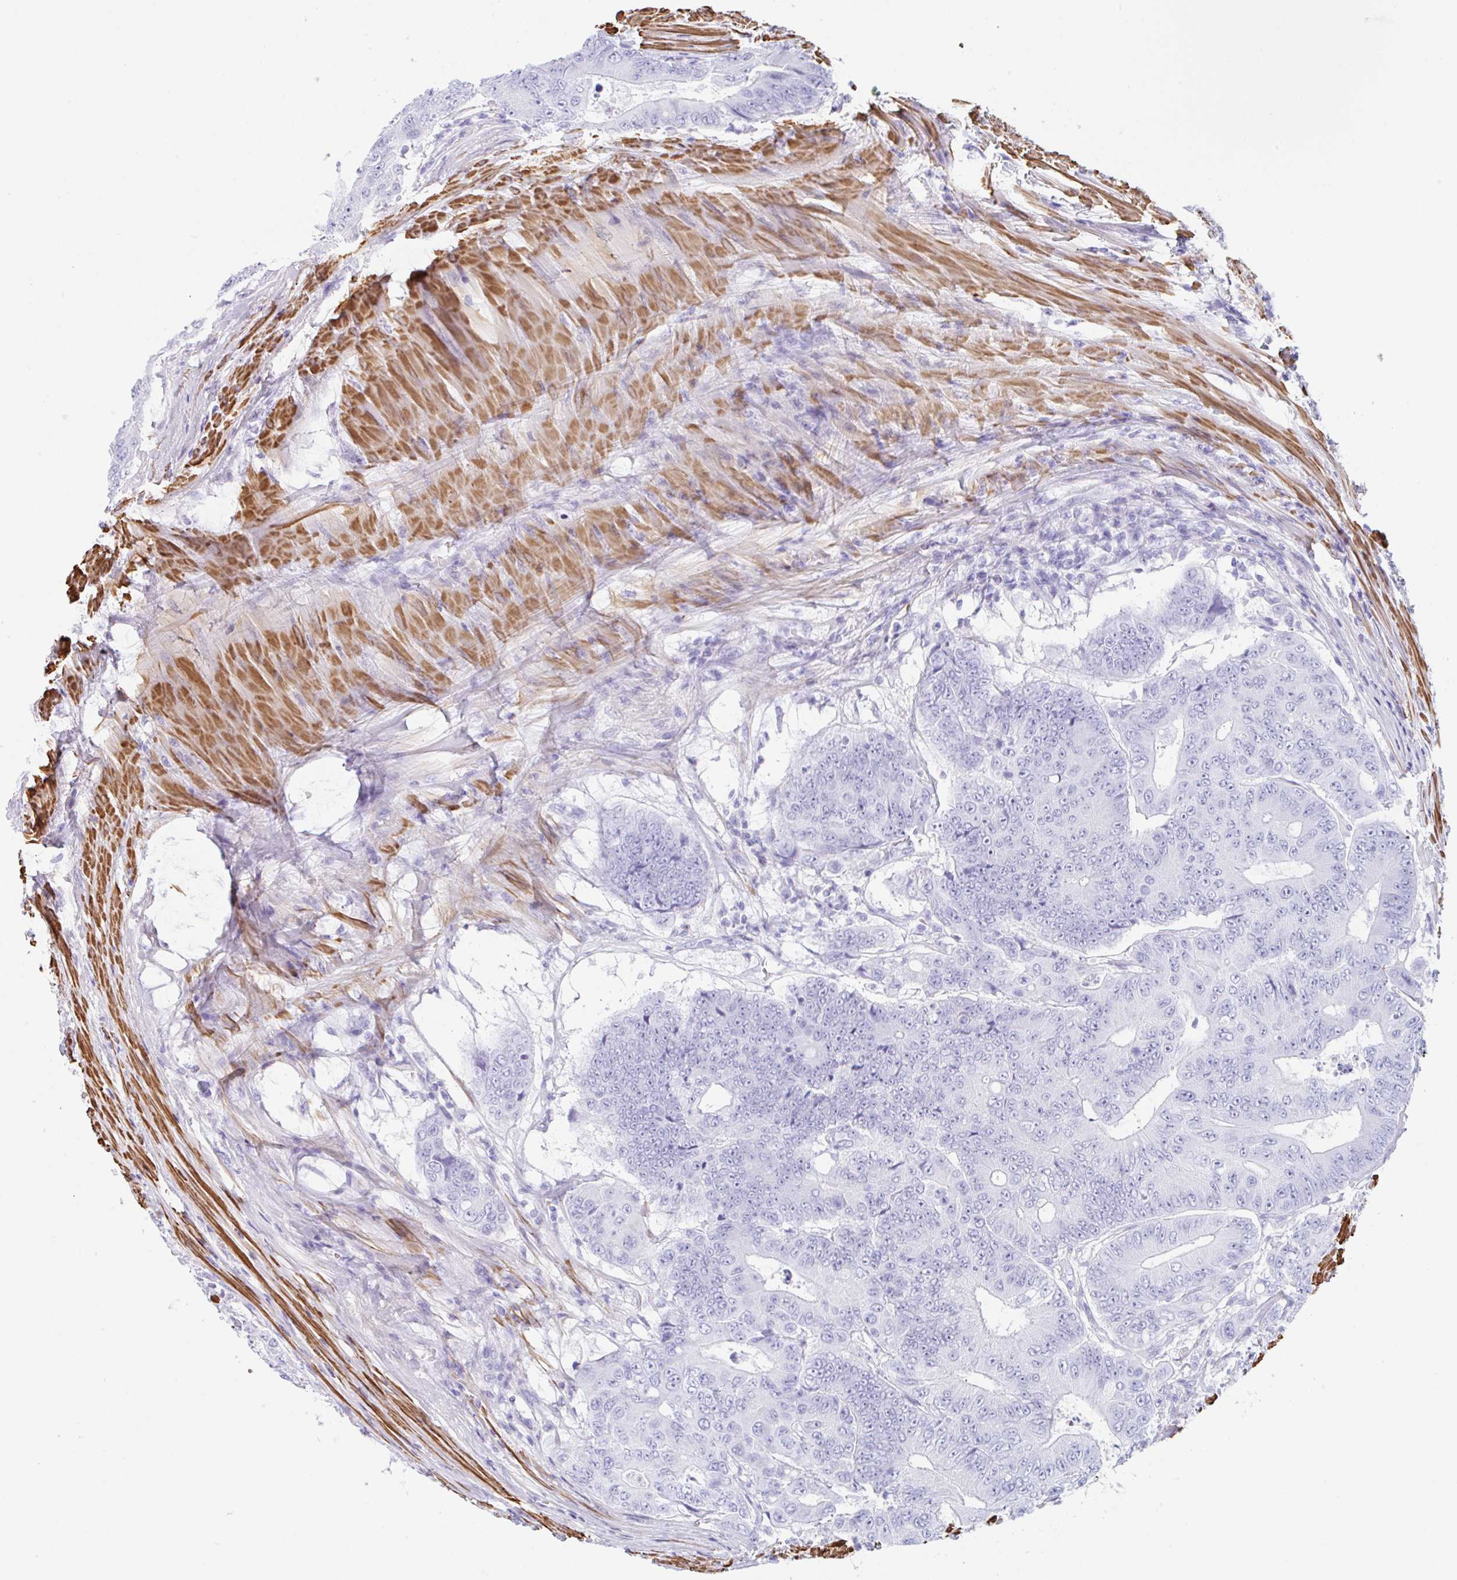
{"staining": {"intensity": "negative", "quantity": "none", "location": "none"}, "tissue": "colorectal cancer", "cell_type": "Tumor cells", "image_type": "cancer", "snomed": [{"axis": "morphology", "description": "Adenocarcinoma, NOS"}, {"axis": "topography", "description": "Colon"}], "caption": "Tumor cells are negative for protein expression in human colorectal cancer.", "gene": "TAS2R41", "patient": {"sex": "female", "age": 48}}